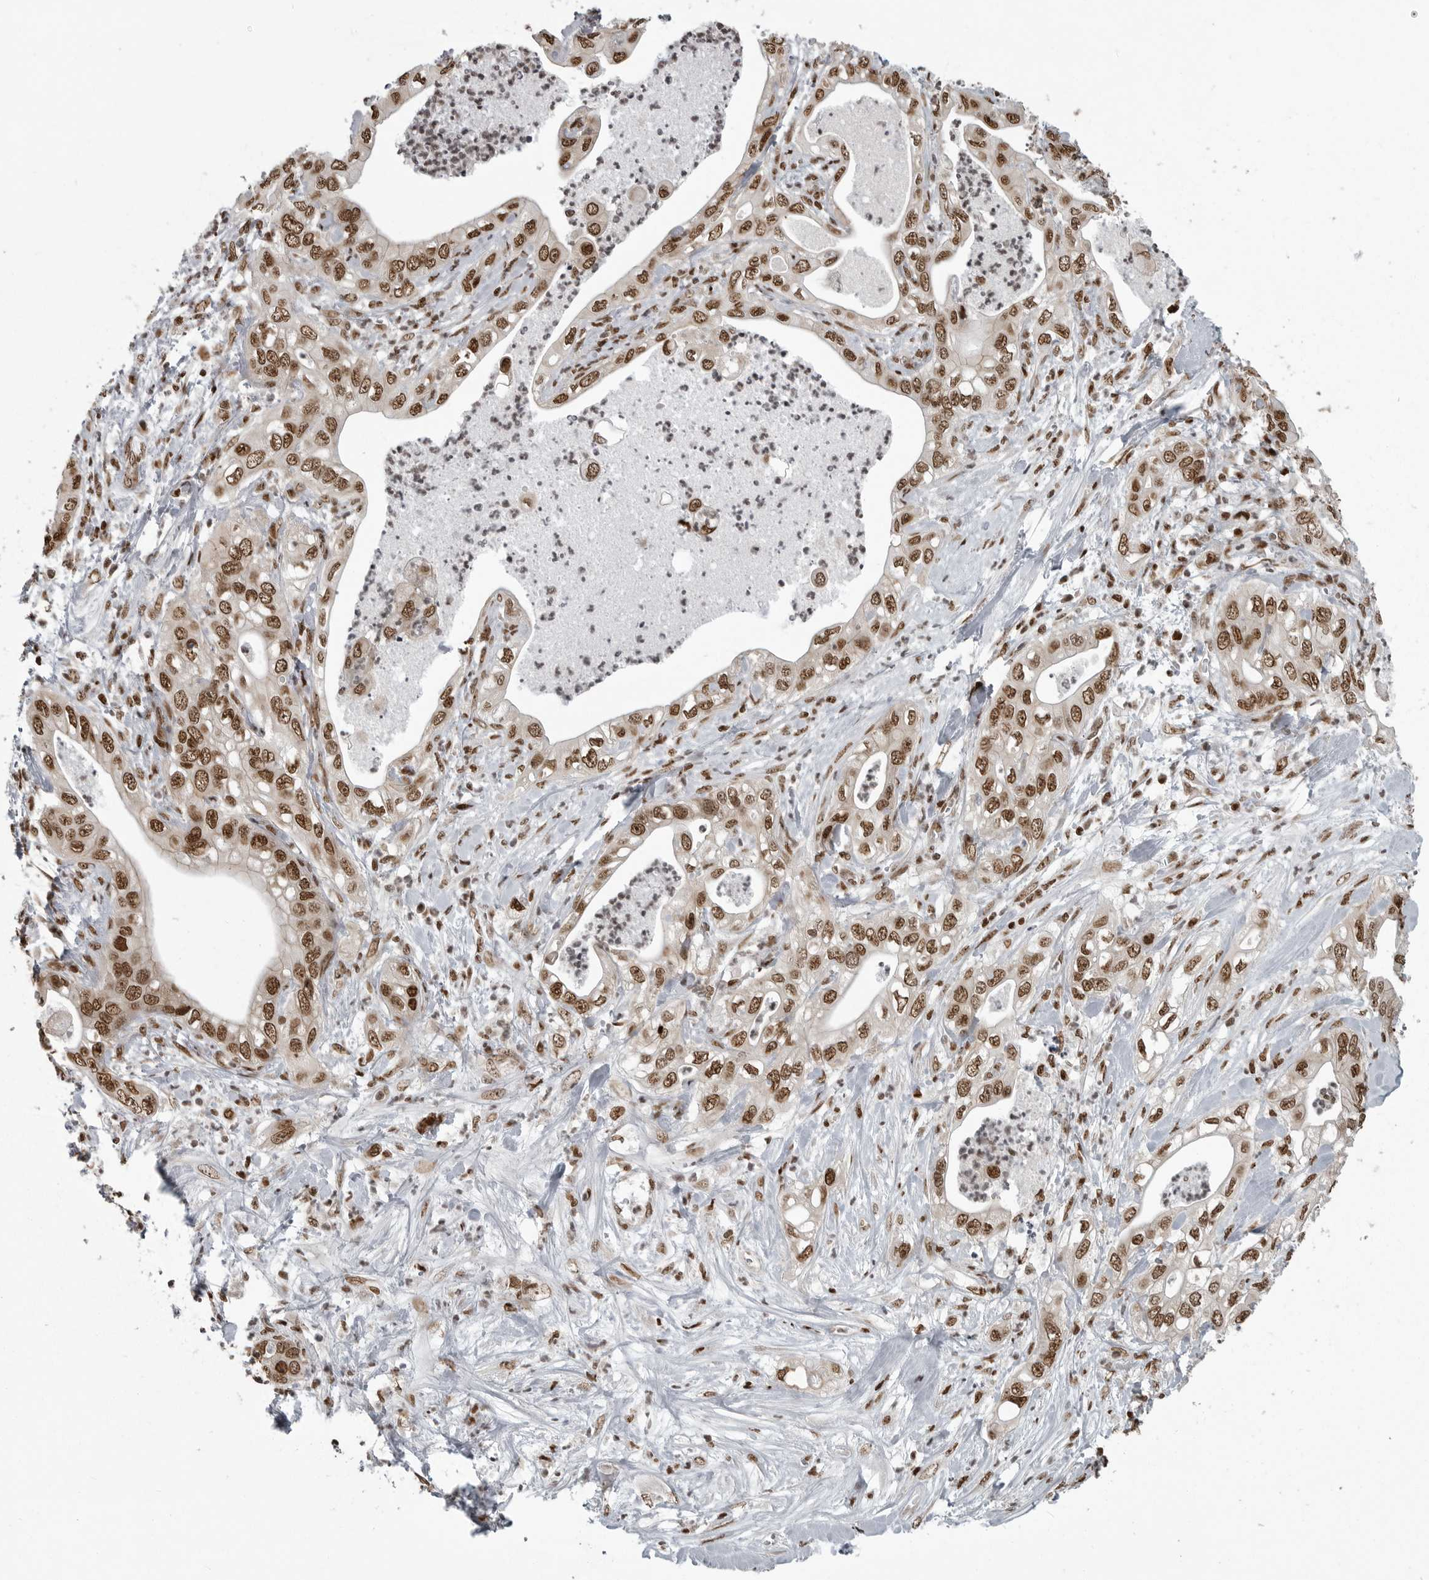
{"staining": {"intensity": "moderate", "quantity": ">75%", "location": "nuclear"}, "tissue": "pancreatic cancer", "cell_type": "Tumor cells", "image_type": "cancer", "snomed": [{"axis": "morphology", "description": "Adenocarcinoma, NOS"}, {"axis": "topography", "description": "Pancreas"}], "caption": "A brown stain shows moderate nuclear staining of a protein in human pancreatic cancer tumor cells. The staining is performed using DAB brown chromogen to label protein expression. The nuclei are counter-stained blue using hematoxylin.", "gene": "YAF2", "patient": {"sex": "female", "age": 78}}